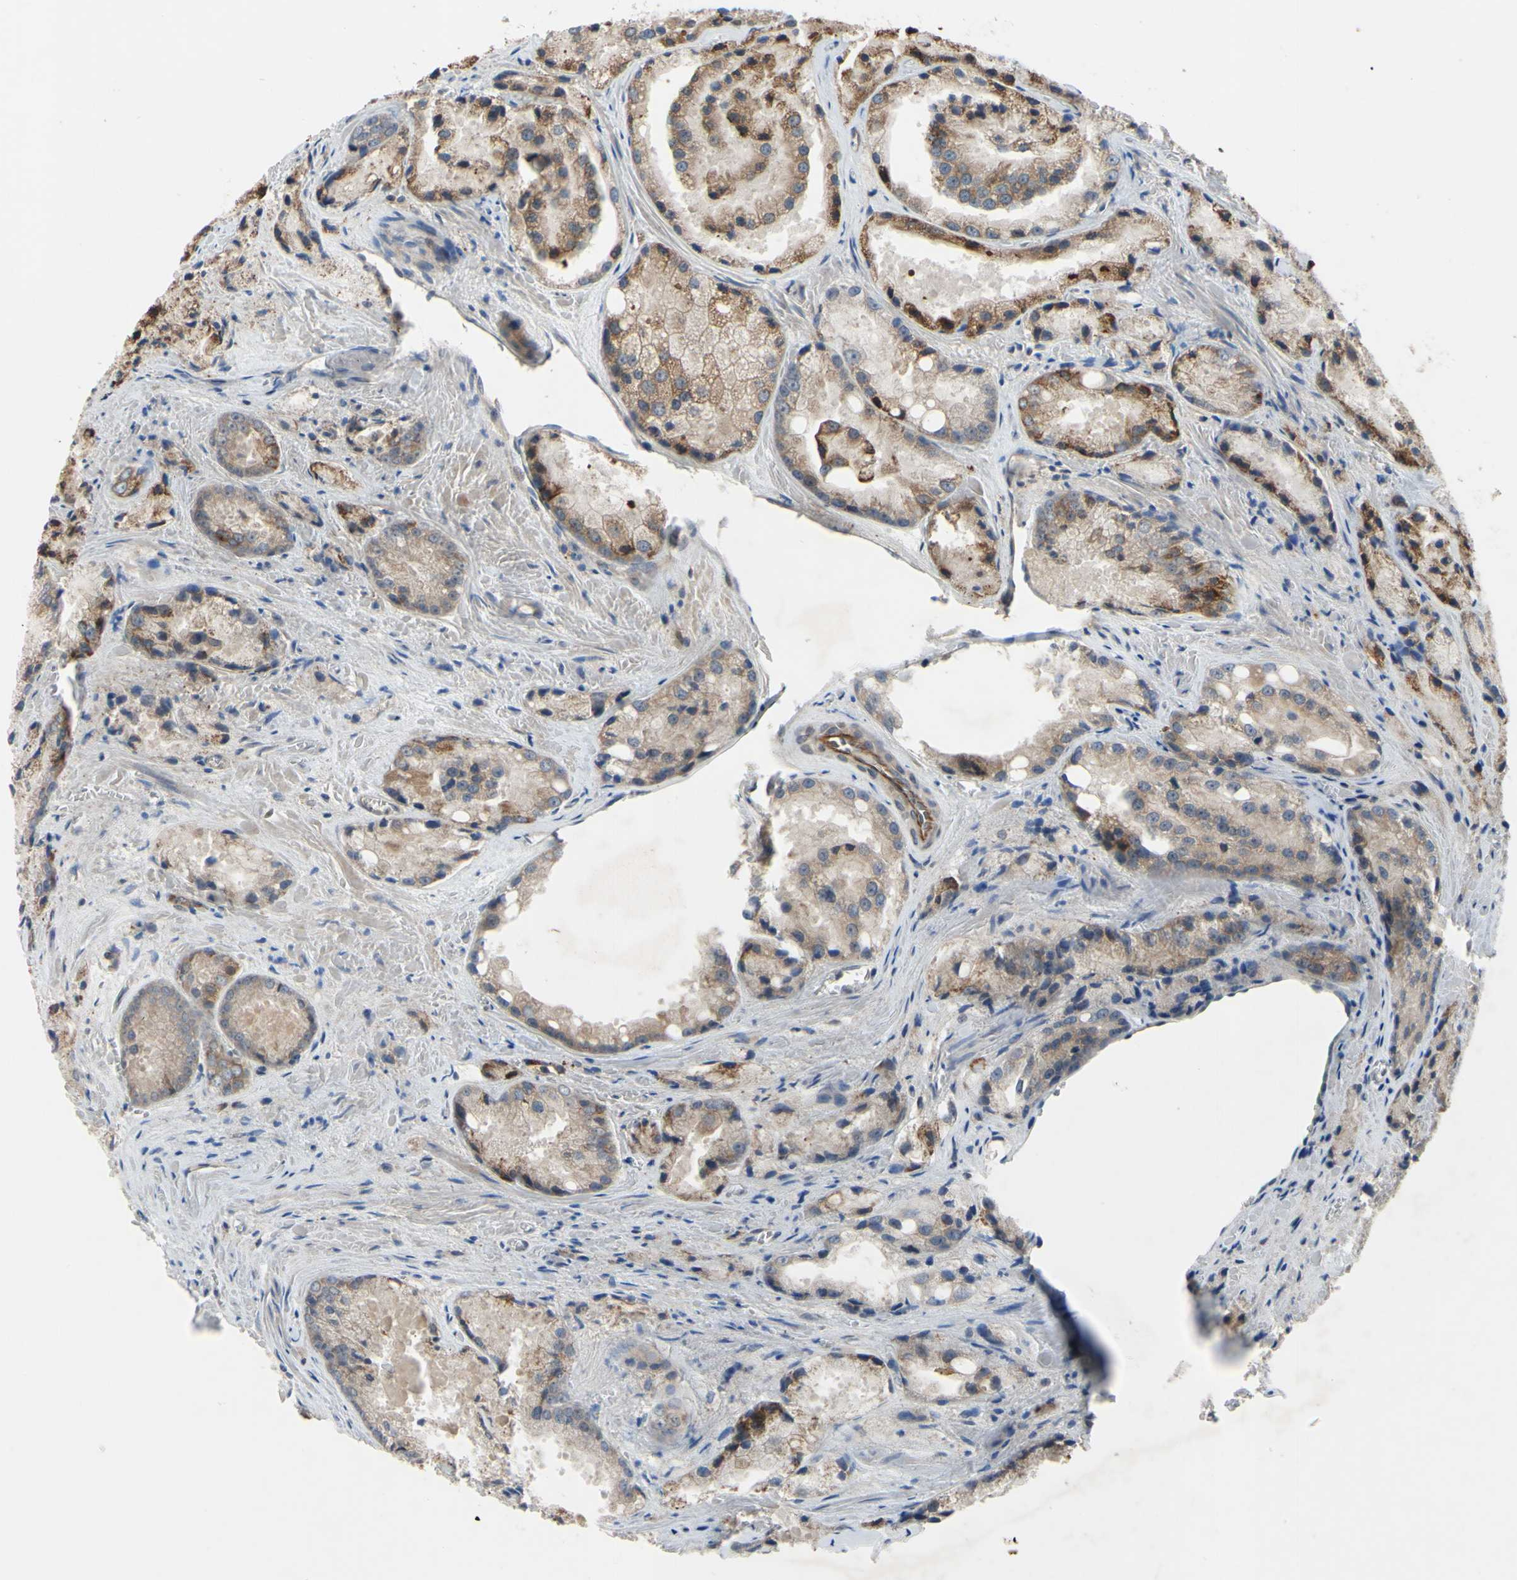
{"staining": {"intensity": "moderate", "quantity": "25%-75%", "location": "cytoplasmic/membranous"}, "tissue": "prostate cancer", "cell_type": "Tumor cells", "image_type": "cancer", "snomed": [{"axis": "morphology", "description": "Adenocarcinoma, Low grade"}, {"axis": "topography", "description": "Prostate"}], "caption": "Immunohistochemical staining of prostate cancer (adenocarcinoma (low-grade)) displays moderate cytoplasmic/membranous protein expression in about 25%-75% of tumor cells. (Stains: DAB in brown, nuclei in blue, Microscopy: brightfield microscopy at high magnification).", "gene": "XIAP", "patient": {"sex": "male", "age": 64}}